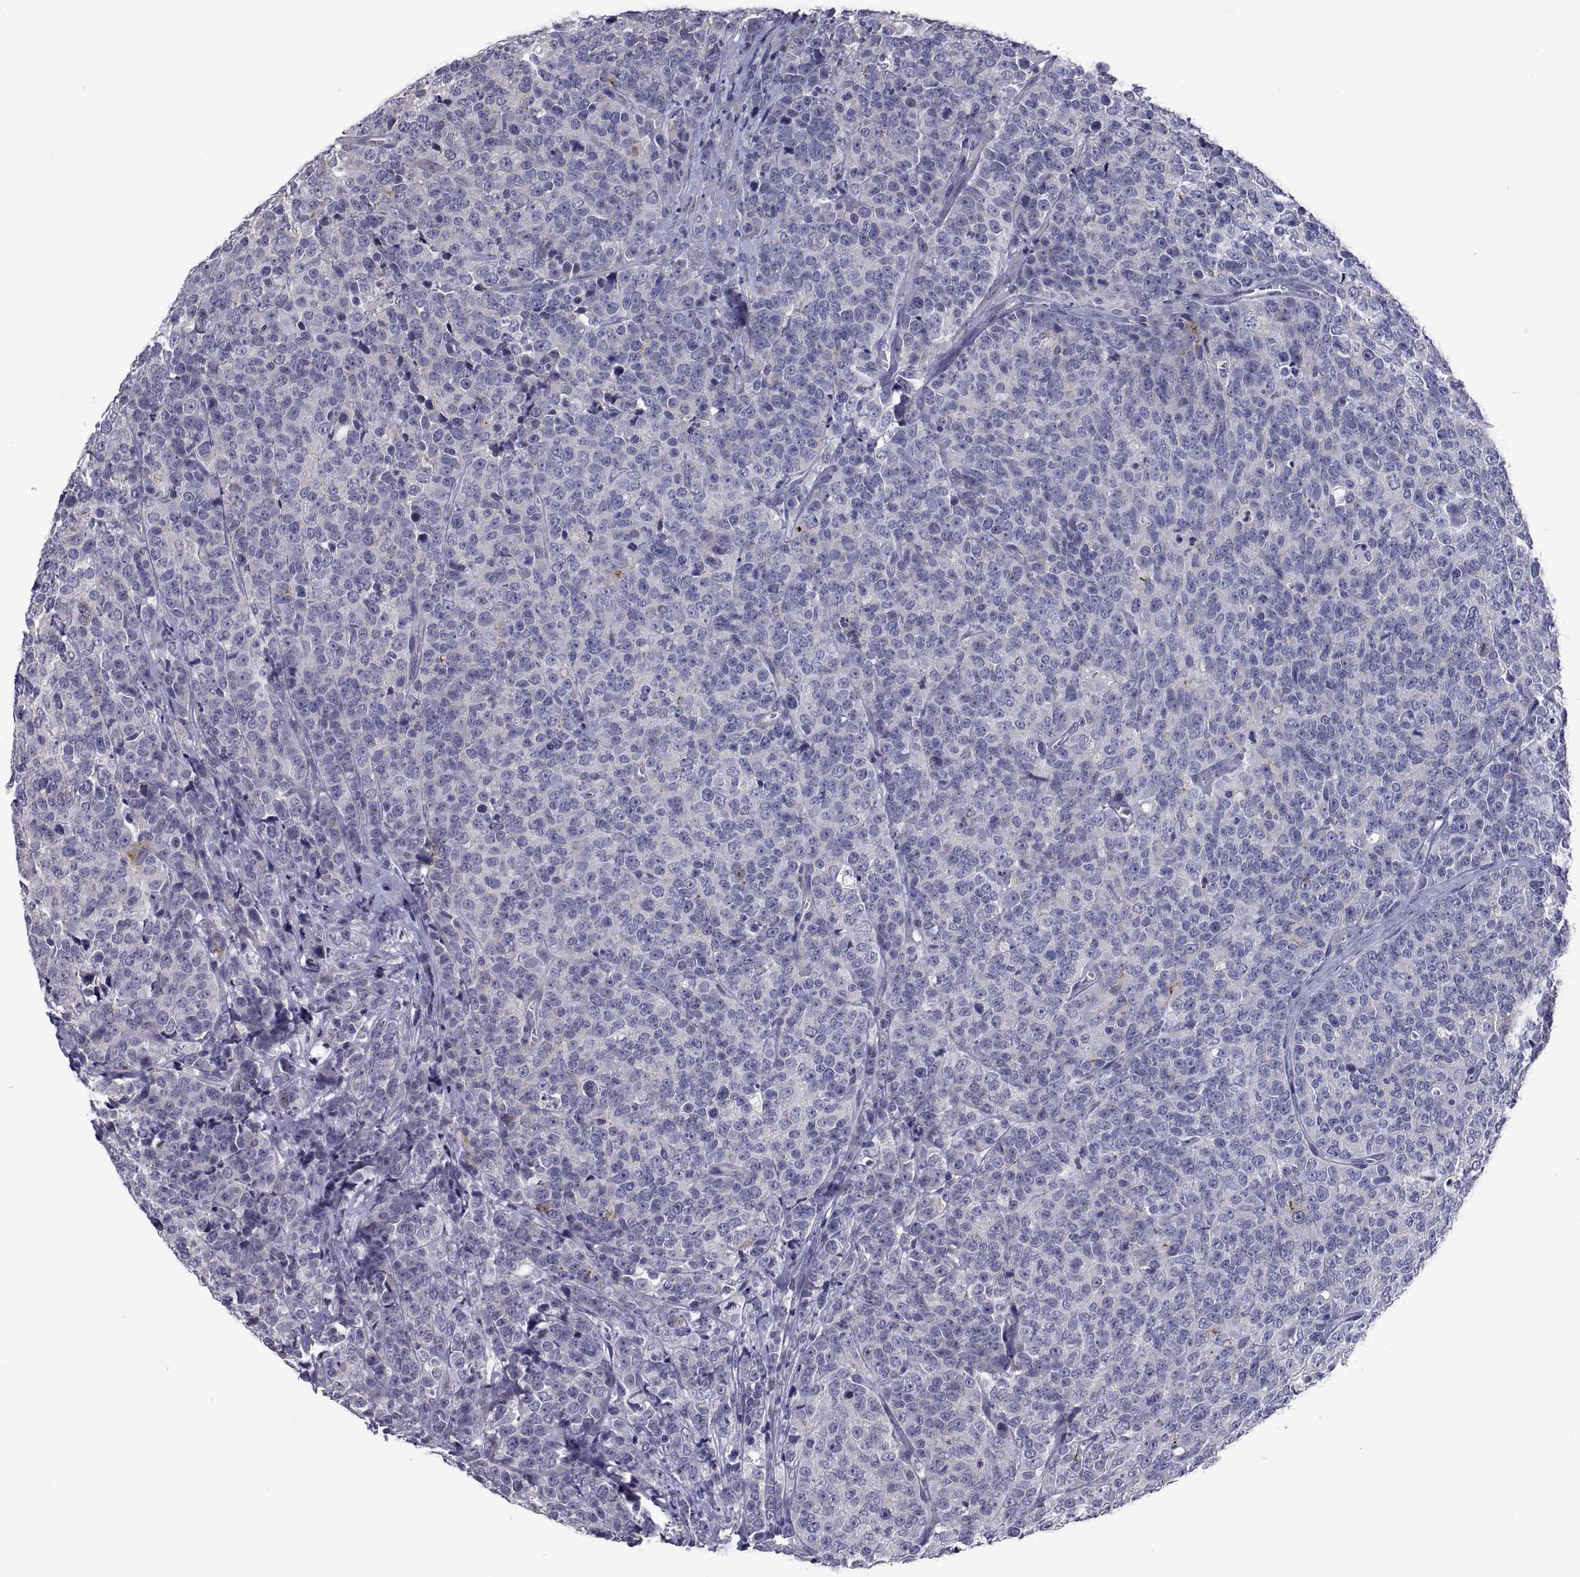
{"staining": {"intensity": "negative", "quantity": "none", "location": "none"}, "tissue": "prostate cancer", "cell_type": "Tumor cells", "image_type": "cancer", "snomed": [{"axis": "morphology", "description": "Adenocarcinoma, NOS"}, {"axis": "topography", "description": "Prostate"}], "caption": "Human adenocarcinoma (prostate) stained for a protein using immunohistochemistry reveals no staining in tumor cells.", "gene": "NPTX2", "patient": {"sex": "male", "age": 67}}